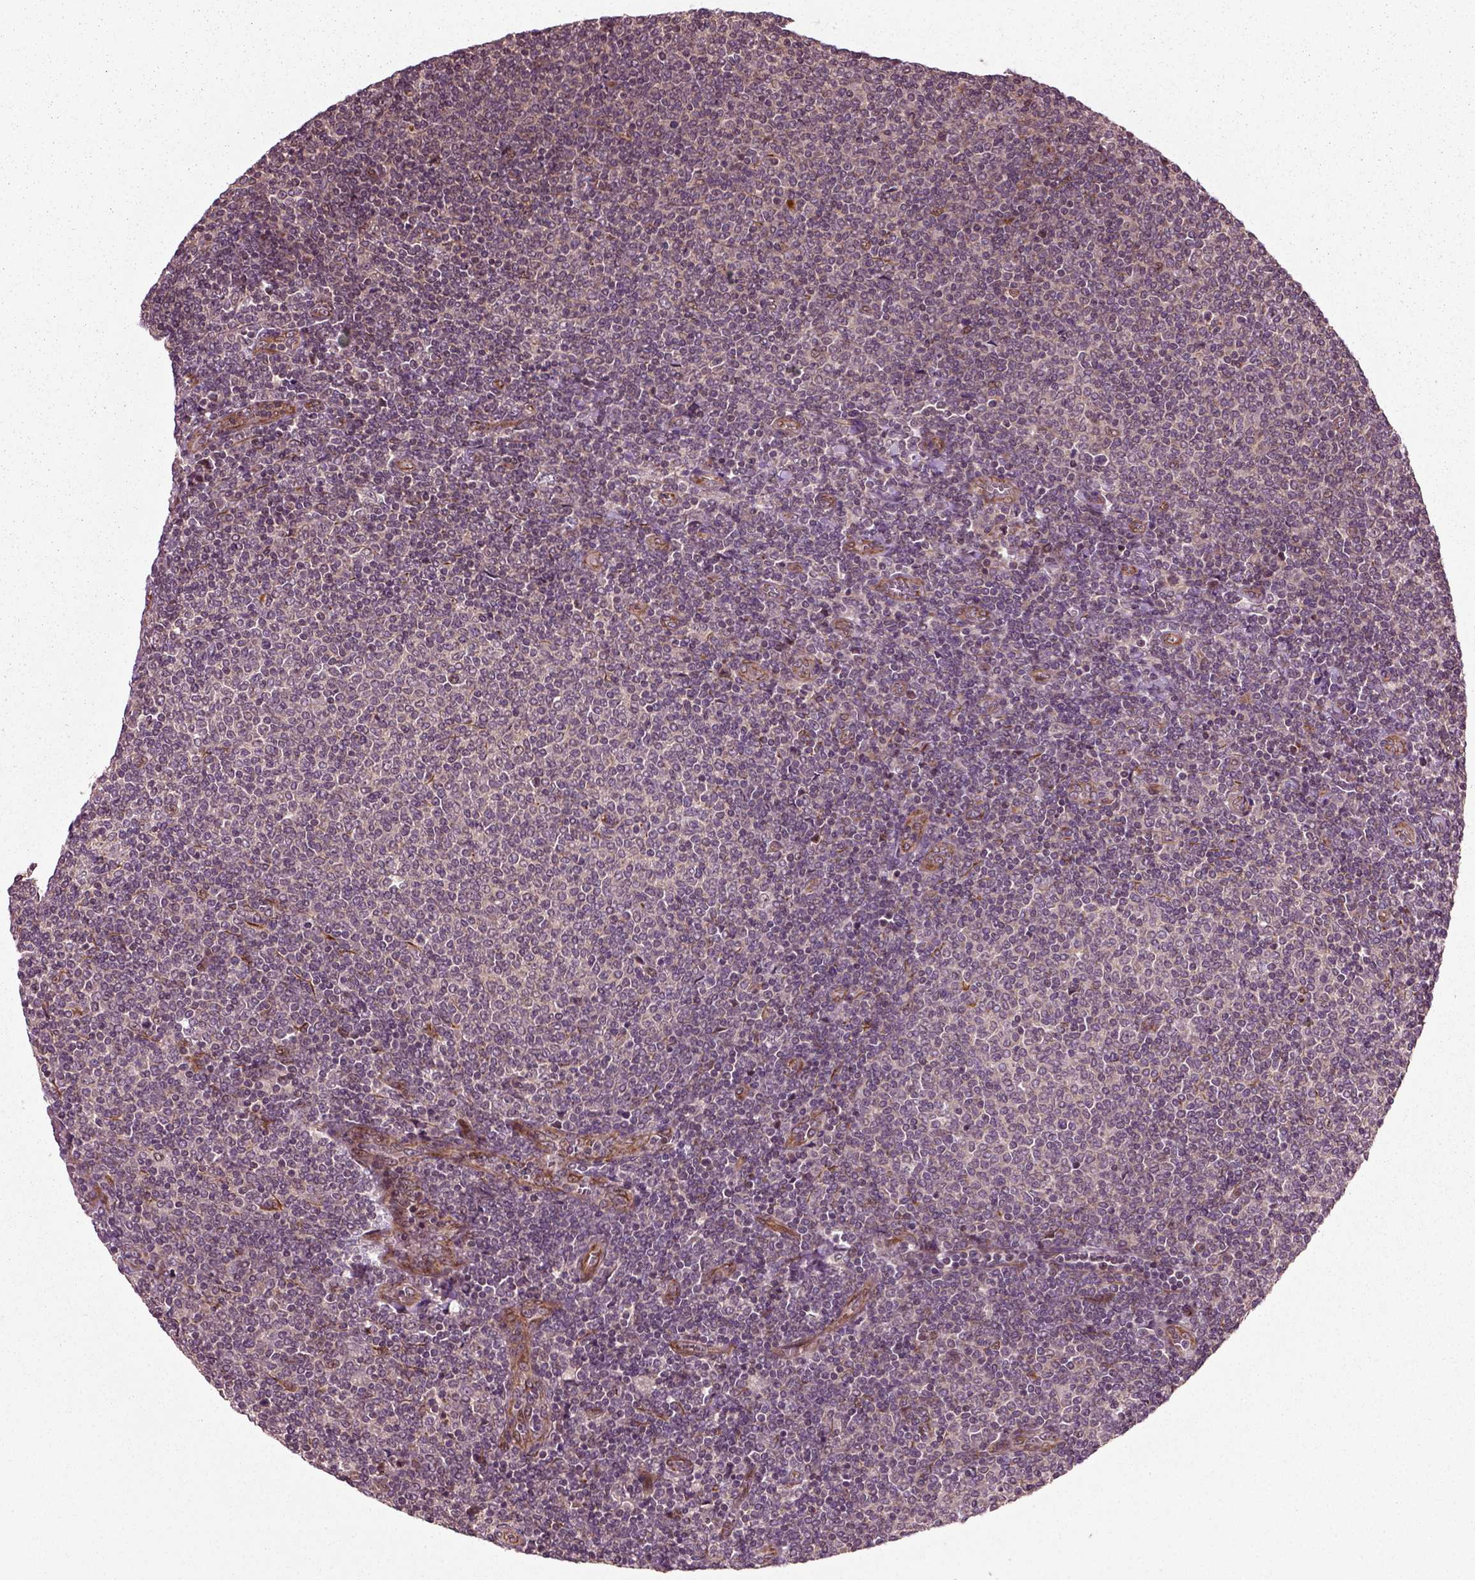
{"staining": {"intensity": "negative", "quantity": "none", "location": "none"}, "tissue": "lymphoma", "cell_type": "Tumor cells", "image_type": "cancer", "snomed": [{"axis": "morphology", "description": "Malignant lymphoma, non-Hodgkin's type, Low grade"}, {"axis": "topography", "description": "Lymph node"}], "caption": "The micrograph reveals no staining of tumor cells in lymphoma.", "gene": "PLCD3", "patient": {"sex": "male", "age": 52}}